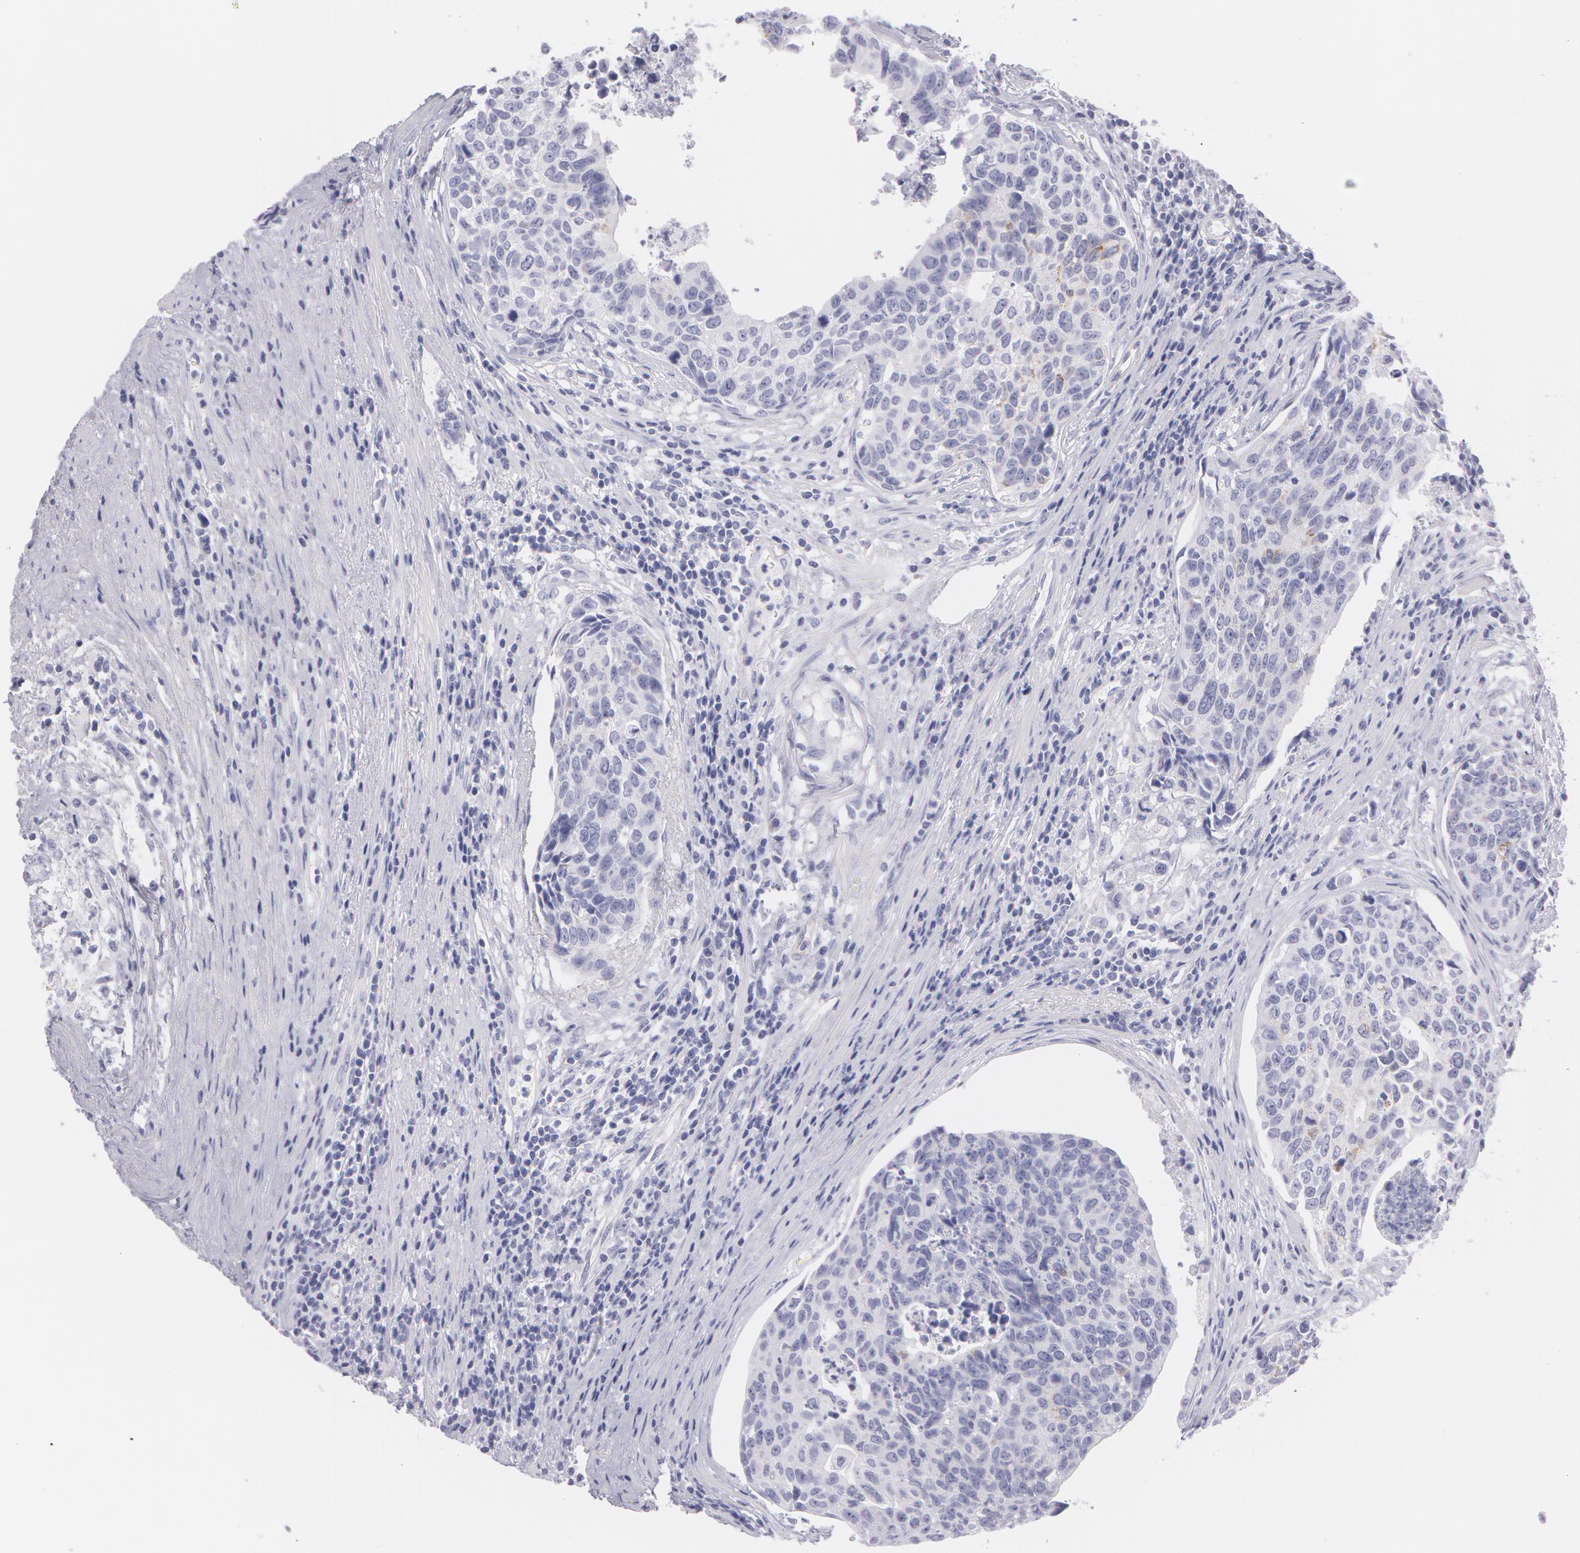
{"staining": {"intensity": "negative", "quantity": "none", "location": "none"}, "tissue": "urothelial cancer", "cell_type": "Tumor cells", "image_type": "cancer", "snomed": [{"axis": "morphology", "description": "Urothelial carcinoma, High grade"}, {"axis": "topography", "description": "Urinary bladder"}], "caption": "IHC image of neoplastic tissue: human urothelial cancer stained with DAB (3,3'-diaminobenzidine) displays no significant protein staining in tumor cells.", "gene": "AMACR", "patient": {"sex": "male", "age": 81}}